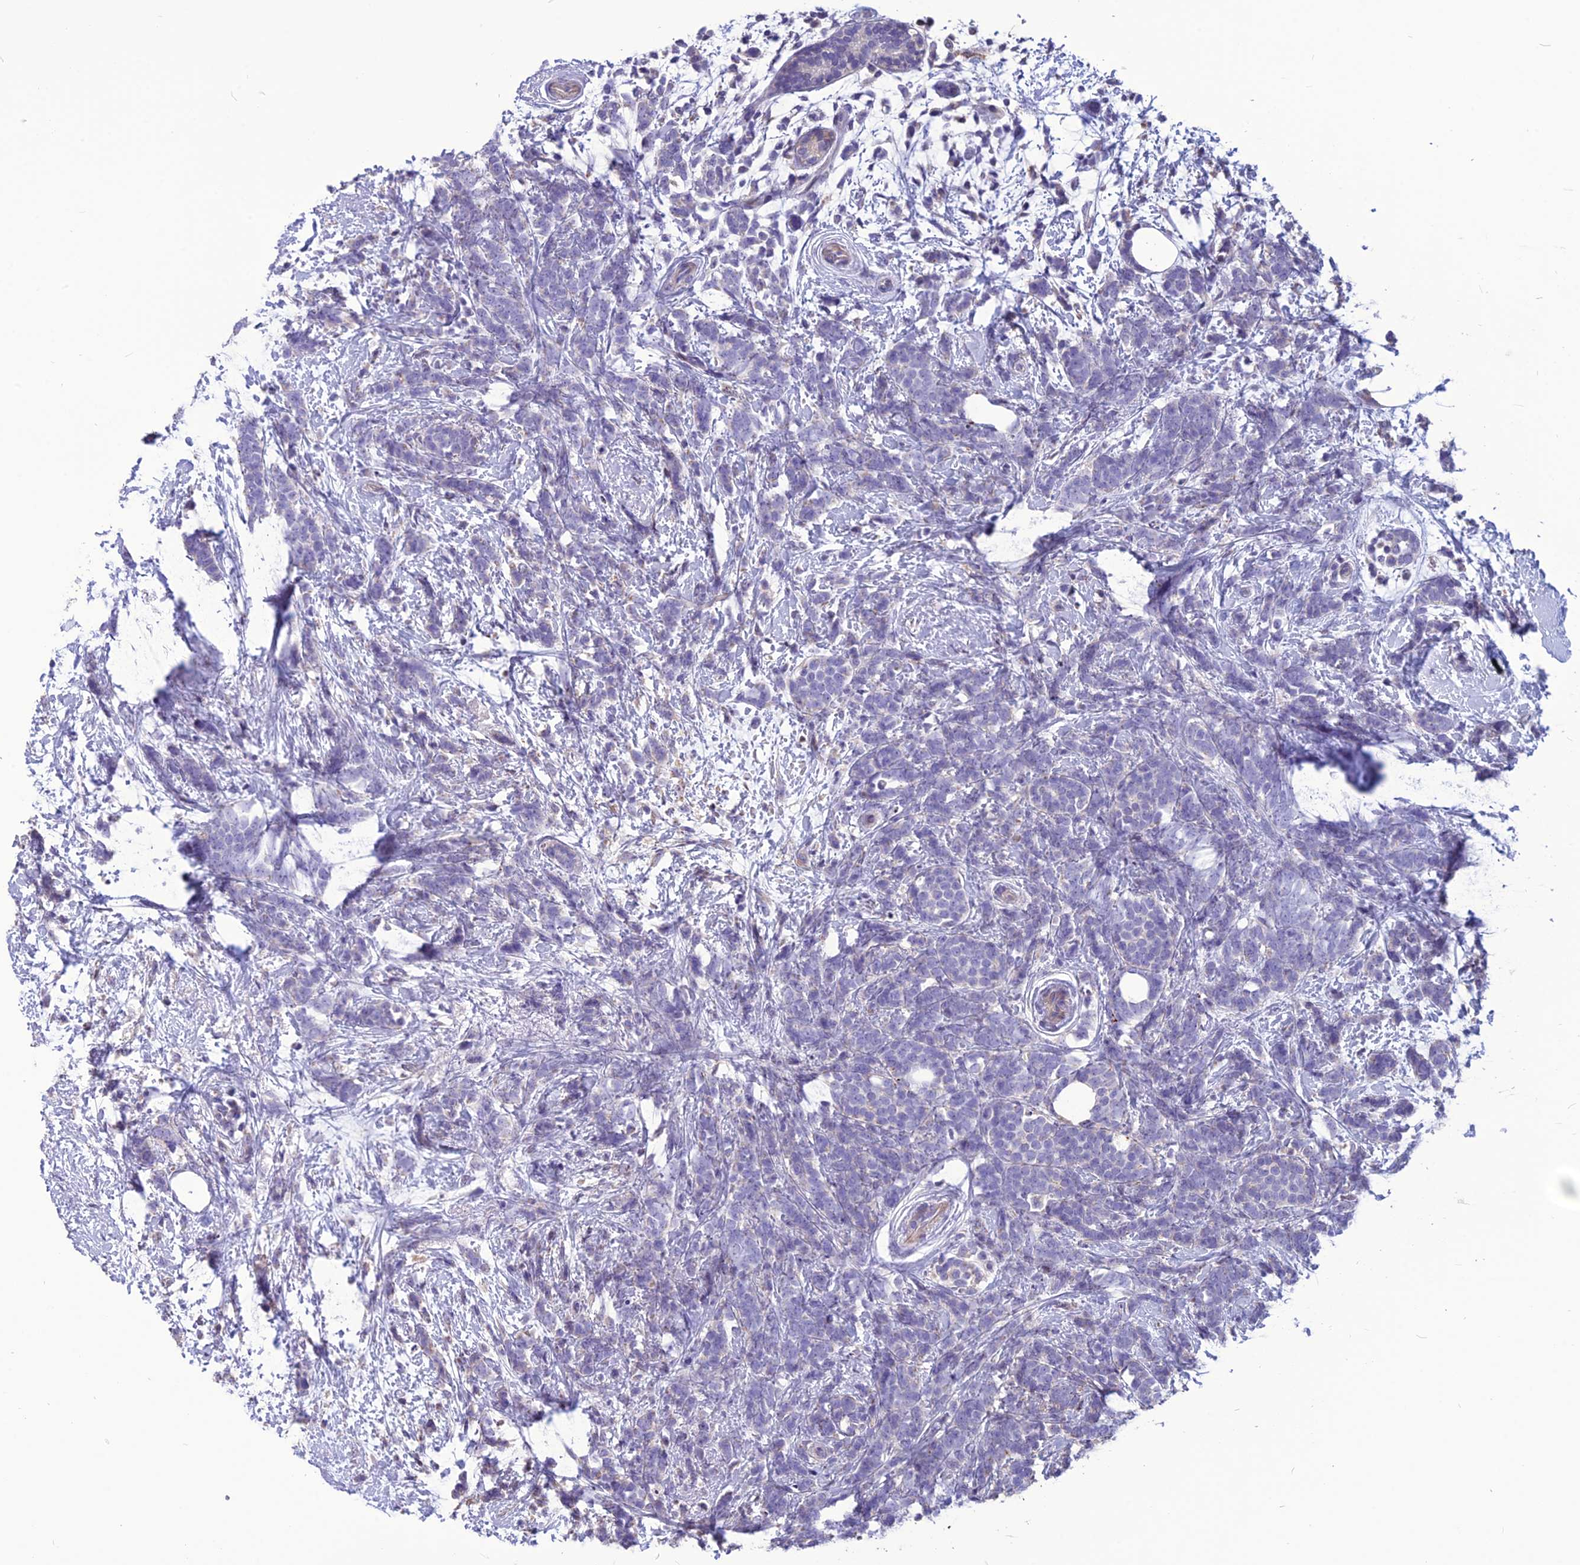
{"staining": {"intensity": "negative", "quantity": "none", "location": "none"}, "tissue": "breast cancer", "cell_type": "Tumor cells", "image_type": "cancer", "snomed": [{"axis": "morphology", "description": "Lobular carcinoma"}, {"axis": "topography", "description": "Breast"}], "caption": "Immunohistochemistry (IHC) micrograph of human lobular carcinoma (breast) stained for a protein (brown), which displays no expression in tumor cells. (Brightfield microscopy of DAB (3,3'-diaminobenzidine) IHC at high magnification).", "gene": "SPG21", "patient": {"sex": "female", "age": 58}}